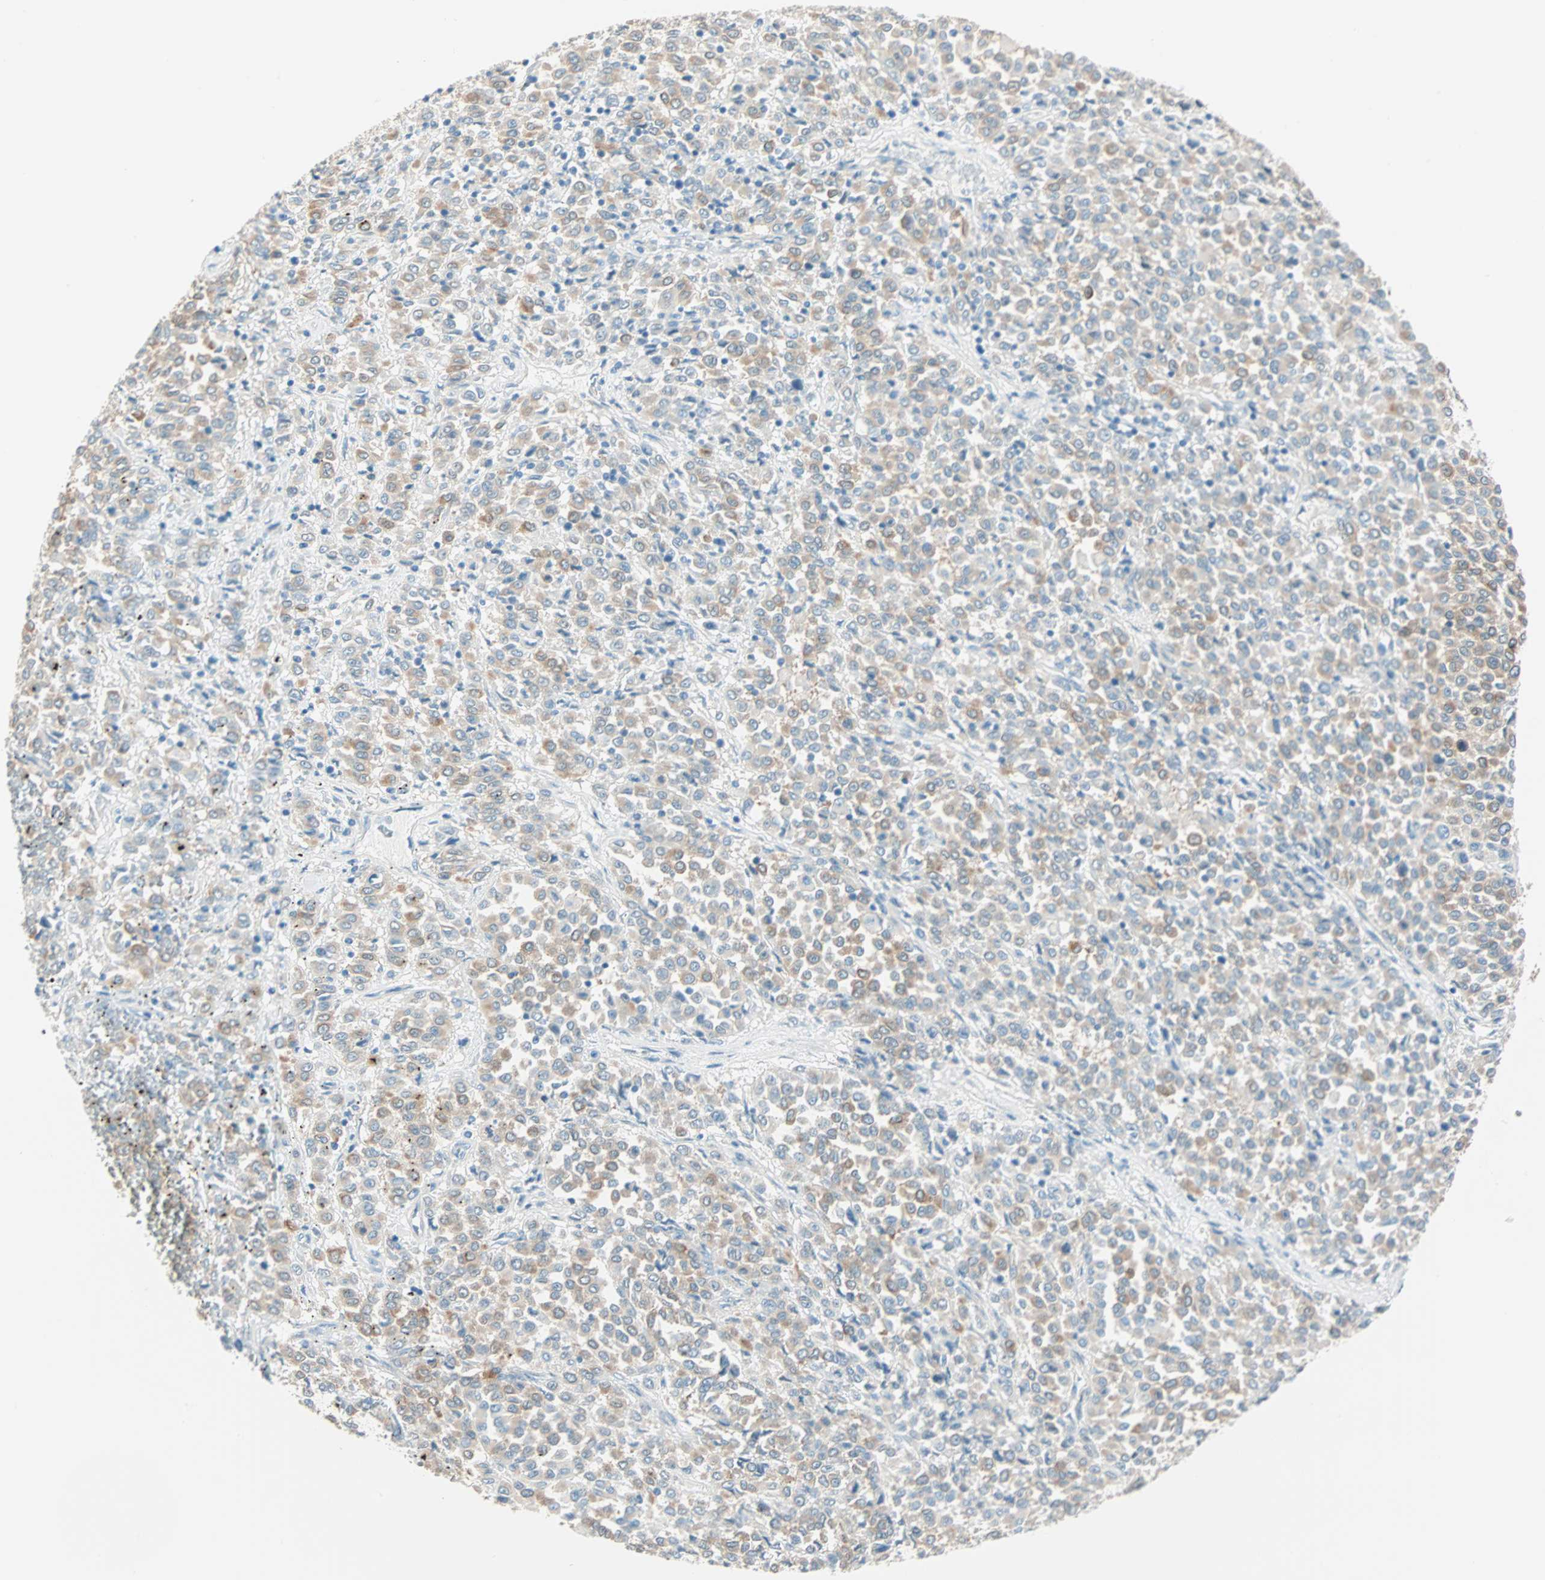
{"staining": {"intensity": "moderate", "quantity": ">75%", "location": "cytoplasmic/membranous"}, "tissue": "melanoma", "cell_type": "Tumor cells", "image_type": "cancer", "snomed": [{"axis": "morphology", "description": "Malignant melanoma, Metastatic site"}, {"axis": "topography", "description": "Pancreas"}], "caption": "This histopathology image reveals immunohistochemistry staining of malignant melanoma (metastatic site), with medium moderate cytoplasmic/membranous expression in approximately >75% of tumor cells.", "gene": "ATF6", "patient": {"sex": "female", "age": 30}}